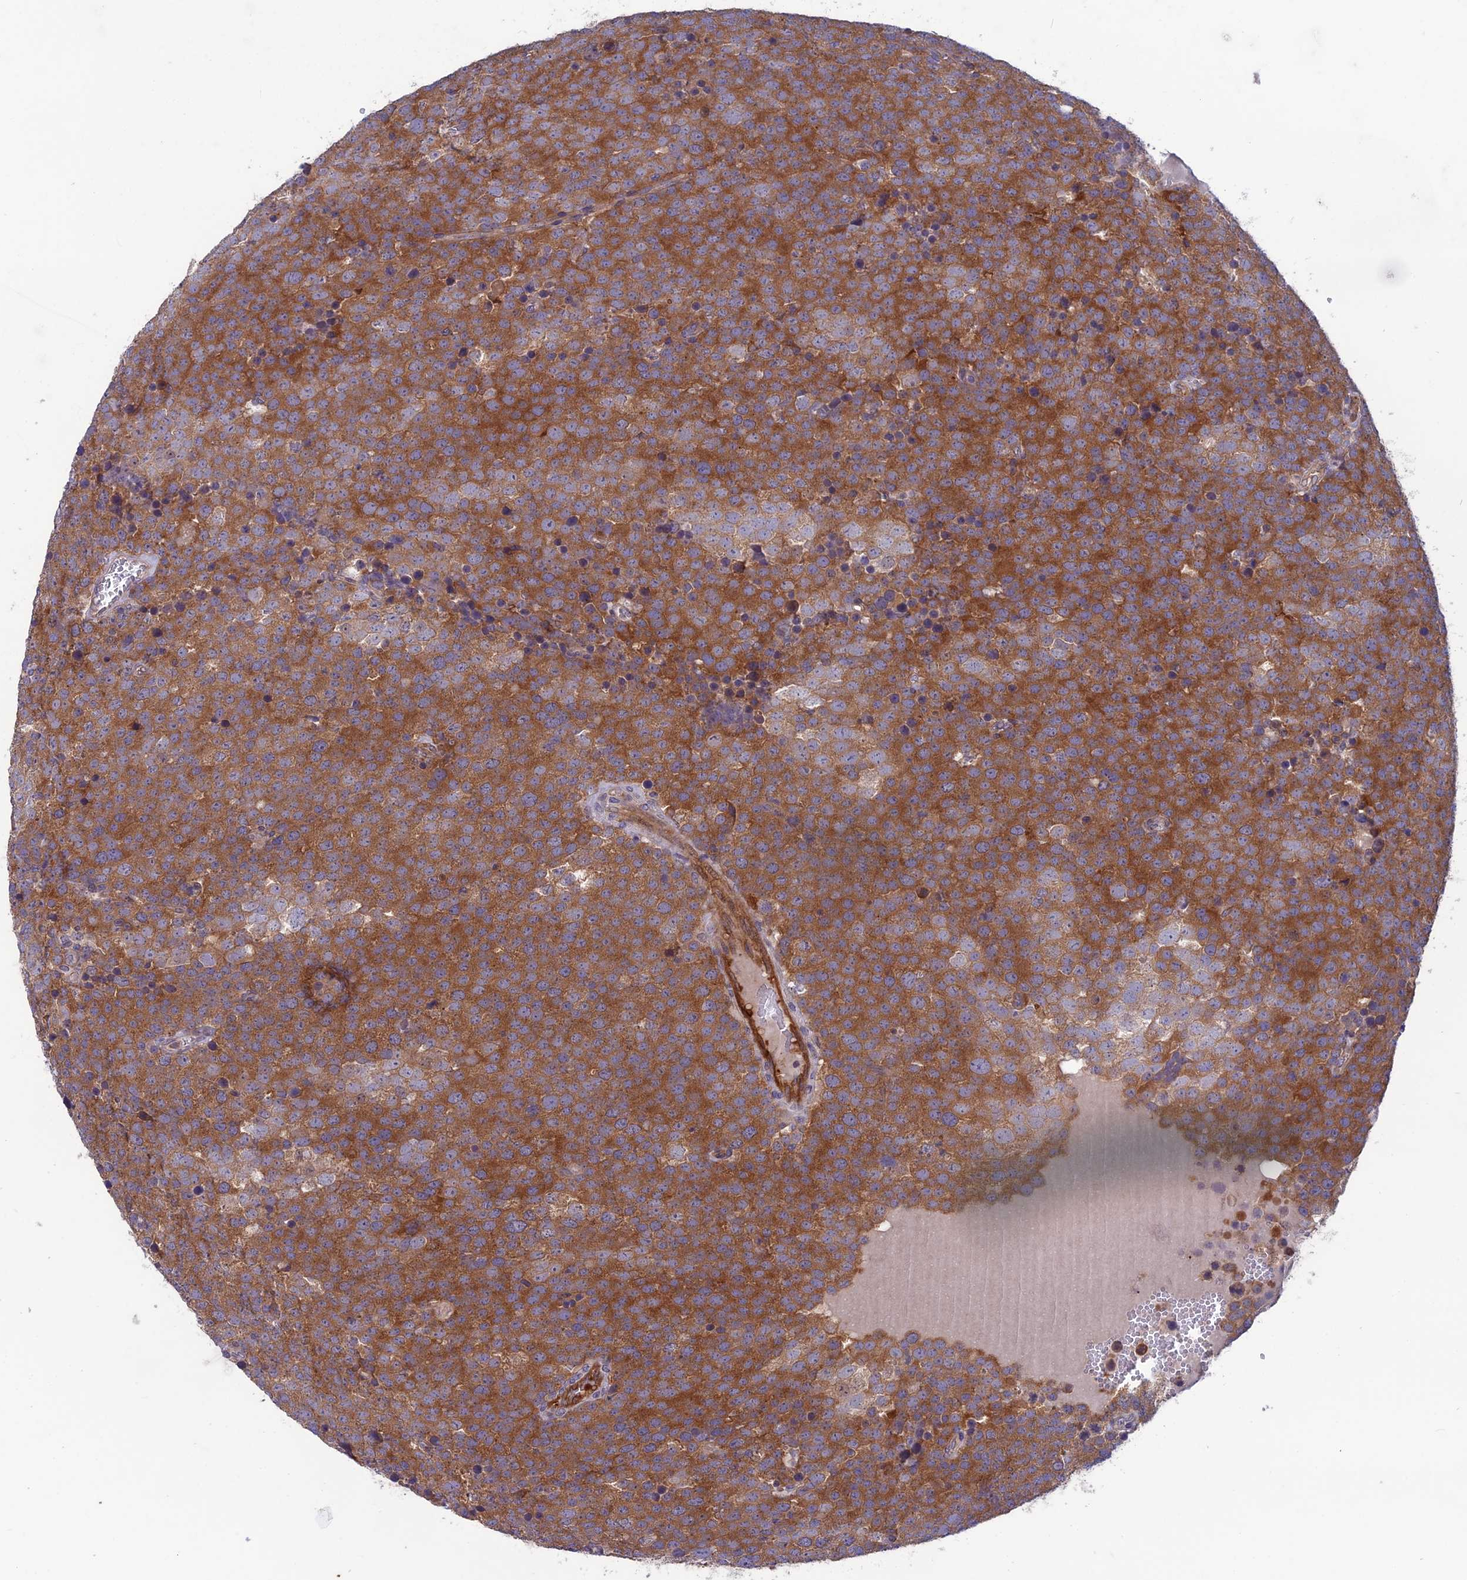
{"staining": {"intensity": "strong", "quantity": ">75%", "location": "cytoplasmic/membranous"}, "tissue": "testis cancer", "cell_type": "Tumor cells", "image_type": "cancer", "snomed": [{"axis": "morphology", "description": "Seminoma, NOS"}, {"axis": "topography", "description": "Testis"}], "caption": "Seminoma (testis) tissue displays strong cytoplasmic/membranous staining in about >75% of tumor cells, visualized by immunohistochemistry. Immunohistochemistry stains the protein in brown and the nuclei are stained blue.", "gene": "MAST2", "patient": {"sex": "male", "age": 71}}